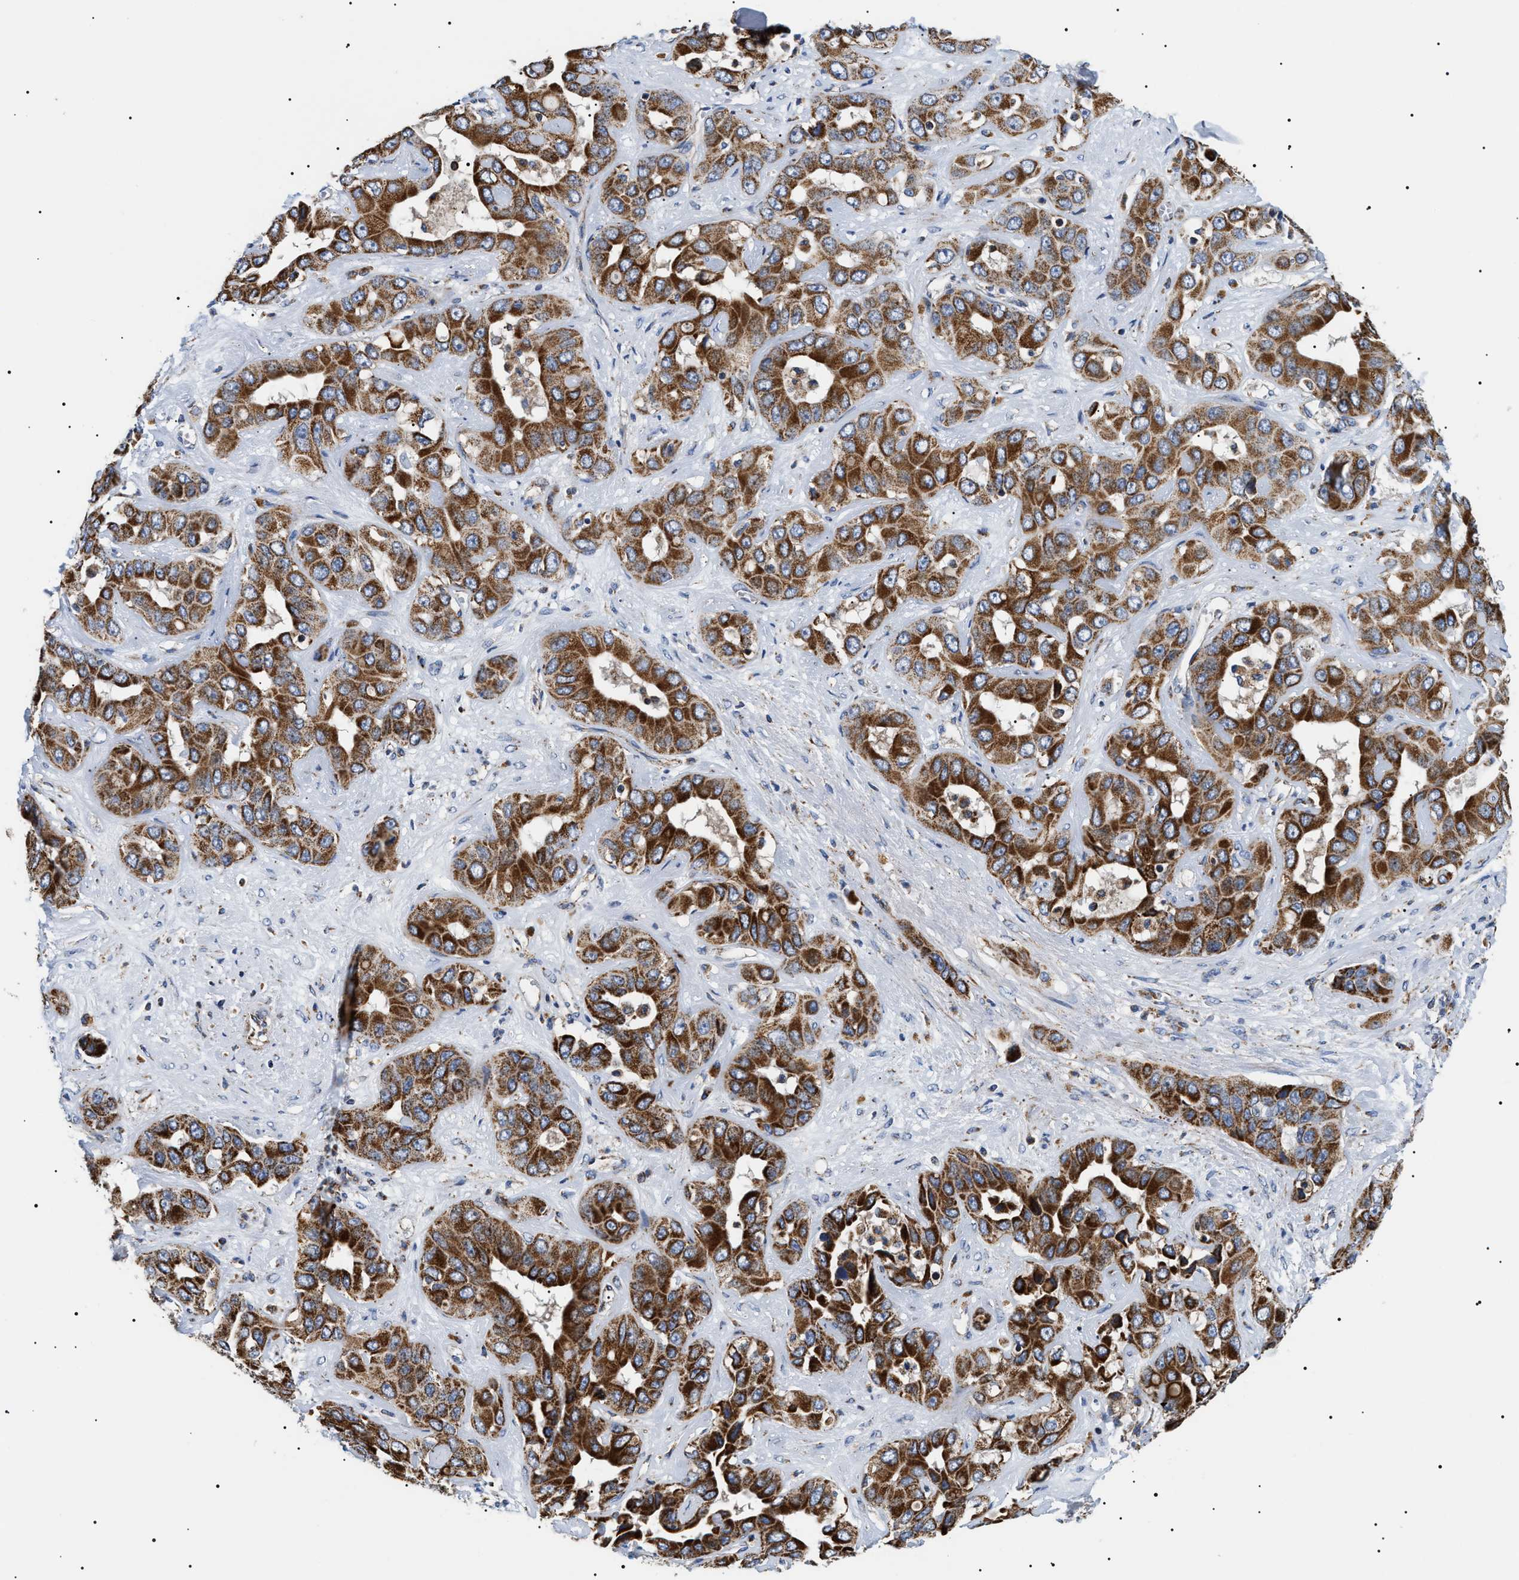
{"staining": {"intensity": "strong", "quantity": ">75%", "location": "cytoplasmic/membranous"}, "tissue": "liver cancer", "cell_type": "Tumor cells", "image_type": "cancer", "snomed": [{"axis": "morphology", "description": "Cholangiocarcinoma"}, {"axis": "topography", "description": "Liver"}], "caption": "Cholangiocarcinoma (liver) stained with DAB IHC displays high levels of strong cytoplasmic/membranous staining in about >75% of tumor cells. The staining is performed using DAB brown chromogen to label protein expression. The nuclei are counter-stained blue using hematoxylin.", "gene": "OXSM", "patient": {"sex": "female", "age": 52}}